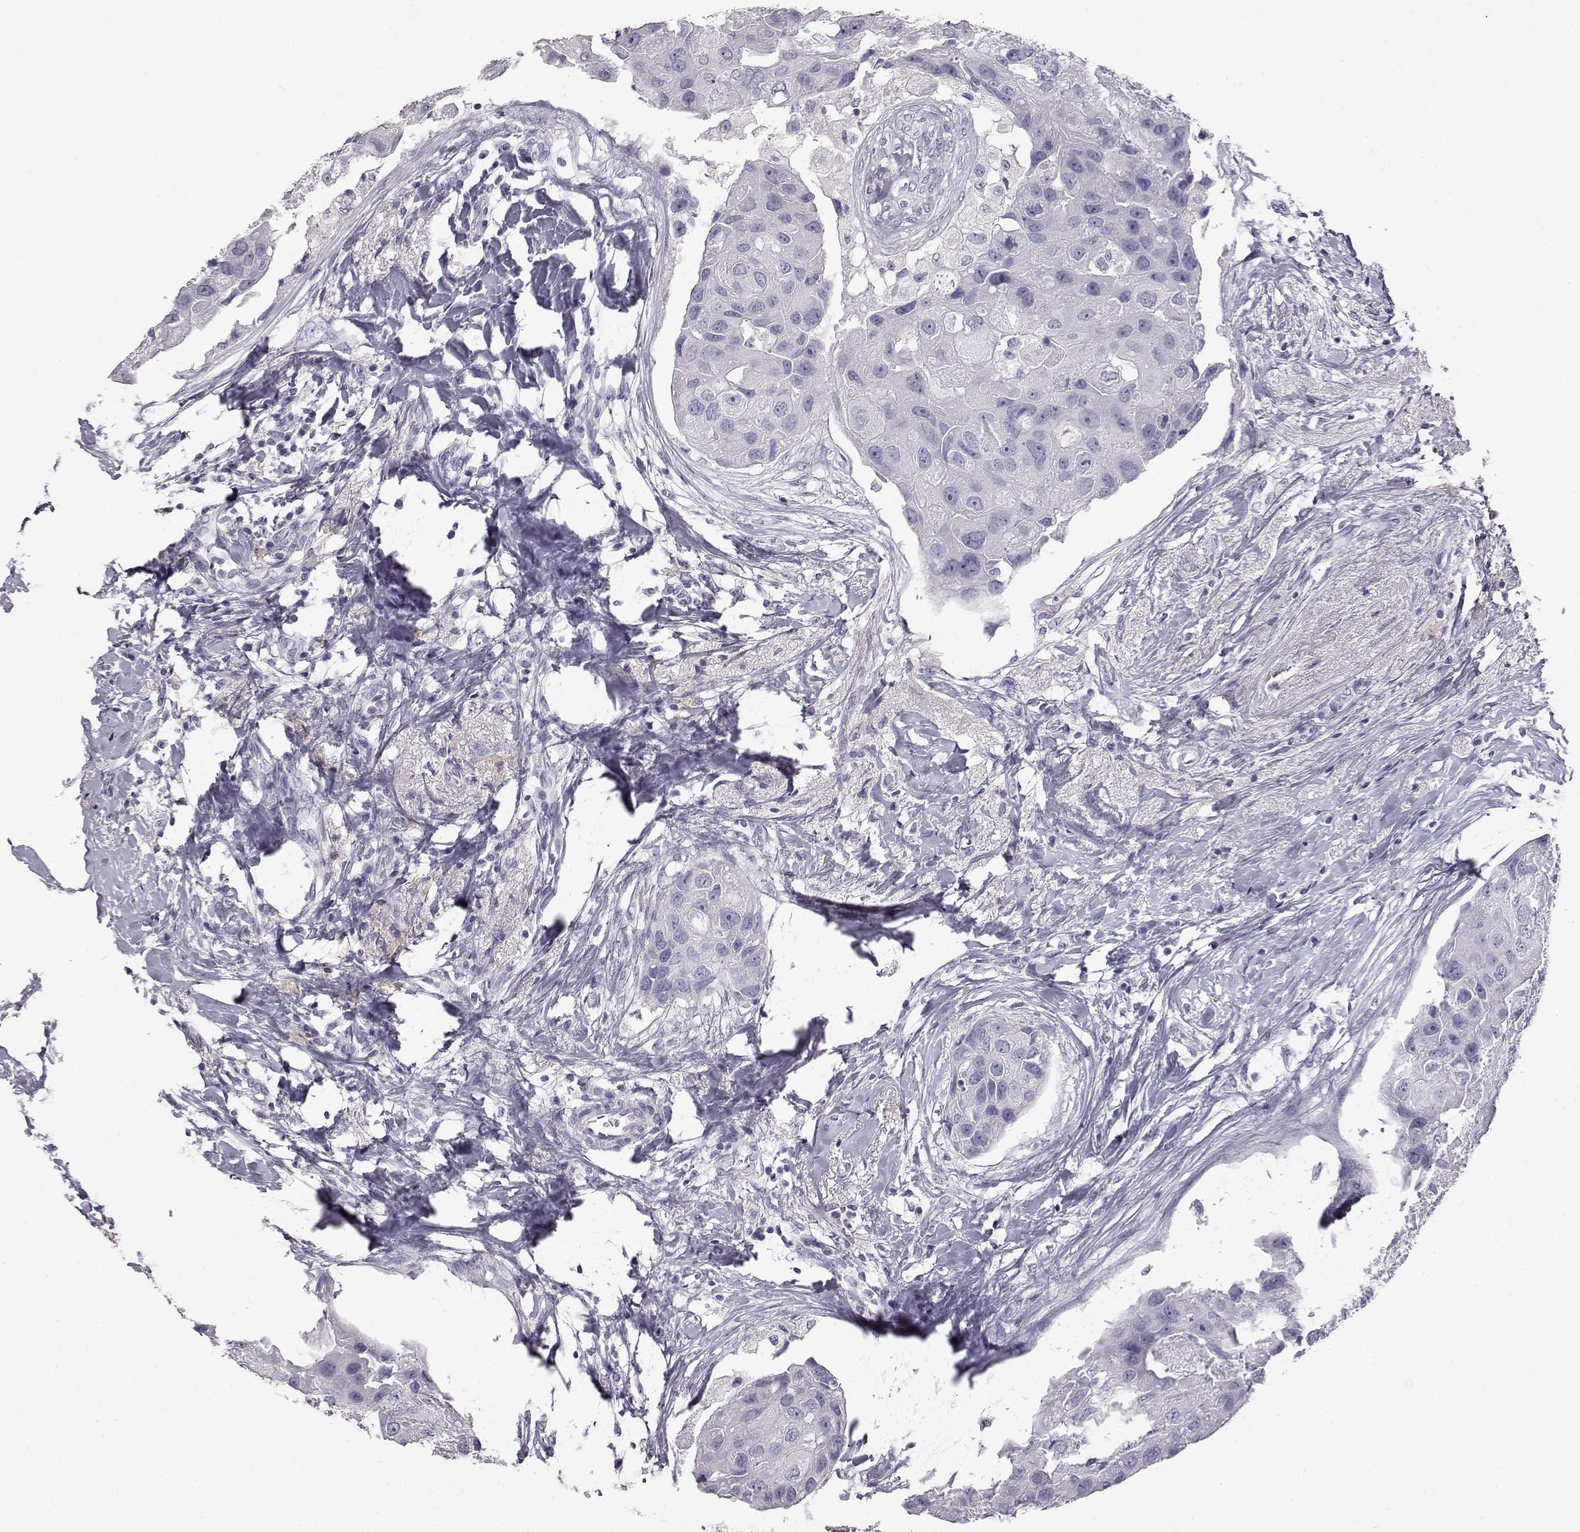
{"staining": {"intensity": "negative", "quantity": "none", "location": "none"}, "tissue": "breast cancer", "cell_type": "Tumor cells", "image_type": "cancer", "snomed": [{"axis": "morphology", "description": "Duct carcinoma"}, {"axis": "topography", "description": "Breast"}], "caption": "DAB immunohistochemical staining of human infiltrating ductal carcinoma (breast) demonstrates no significant expression in tumor cells.", "gene": "AKR1B1", "patient": {"sex": "female", "age": 43}}